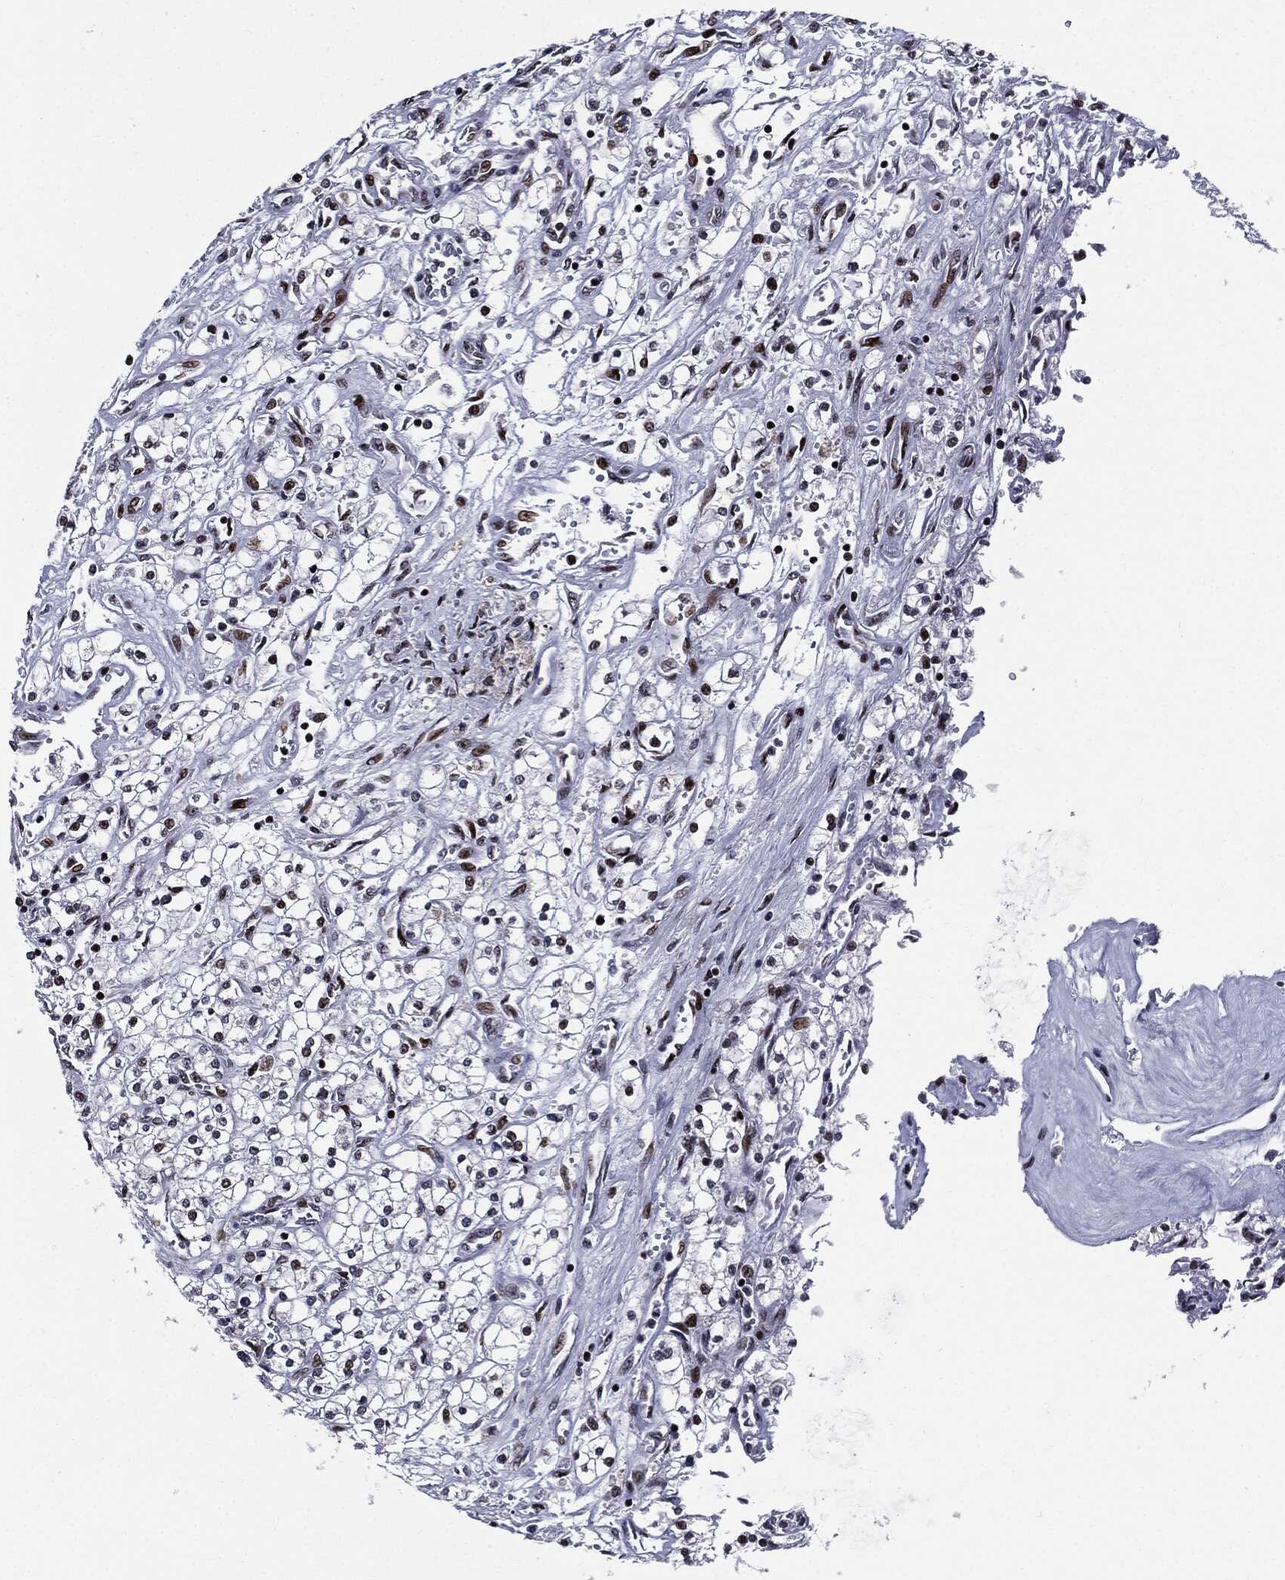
{"staining": {"intensity": "moderate", "quantity": "<25%", "location": "nuclear"}, "tissue": "renal cancer", "cell_type": "Tumor cells", "image_type": "cancer", "snomed": [{"axis": "morphology", "description": "Adenocarcinoma, NOS"}, {"axis": "topography", "description": "Kidney"}], "caption": "Immunohistochemistry staining of renal cancer, which shows low levels of moderate nuclear positivity in about <25% of tumor cells indicating moderate nuclear protein expression. The staining was performed using DAB (brown) for protein detection and nuclei were counterstained in hematoxylin (blue).", "gene": "ZFP91", "patient": {"sex": "male", "age": 80}}